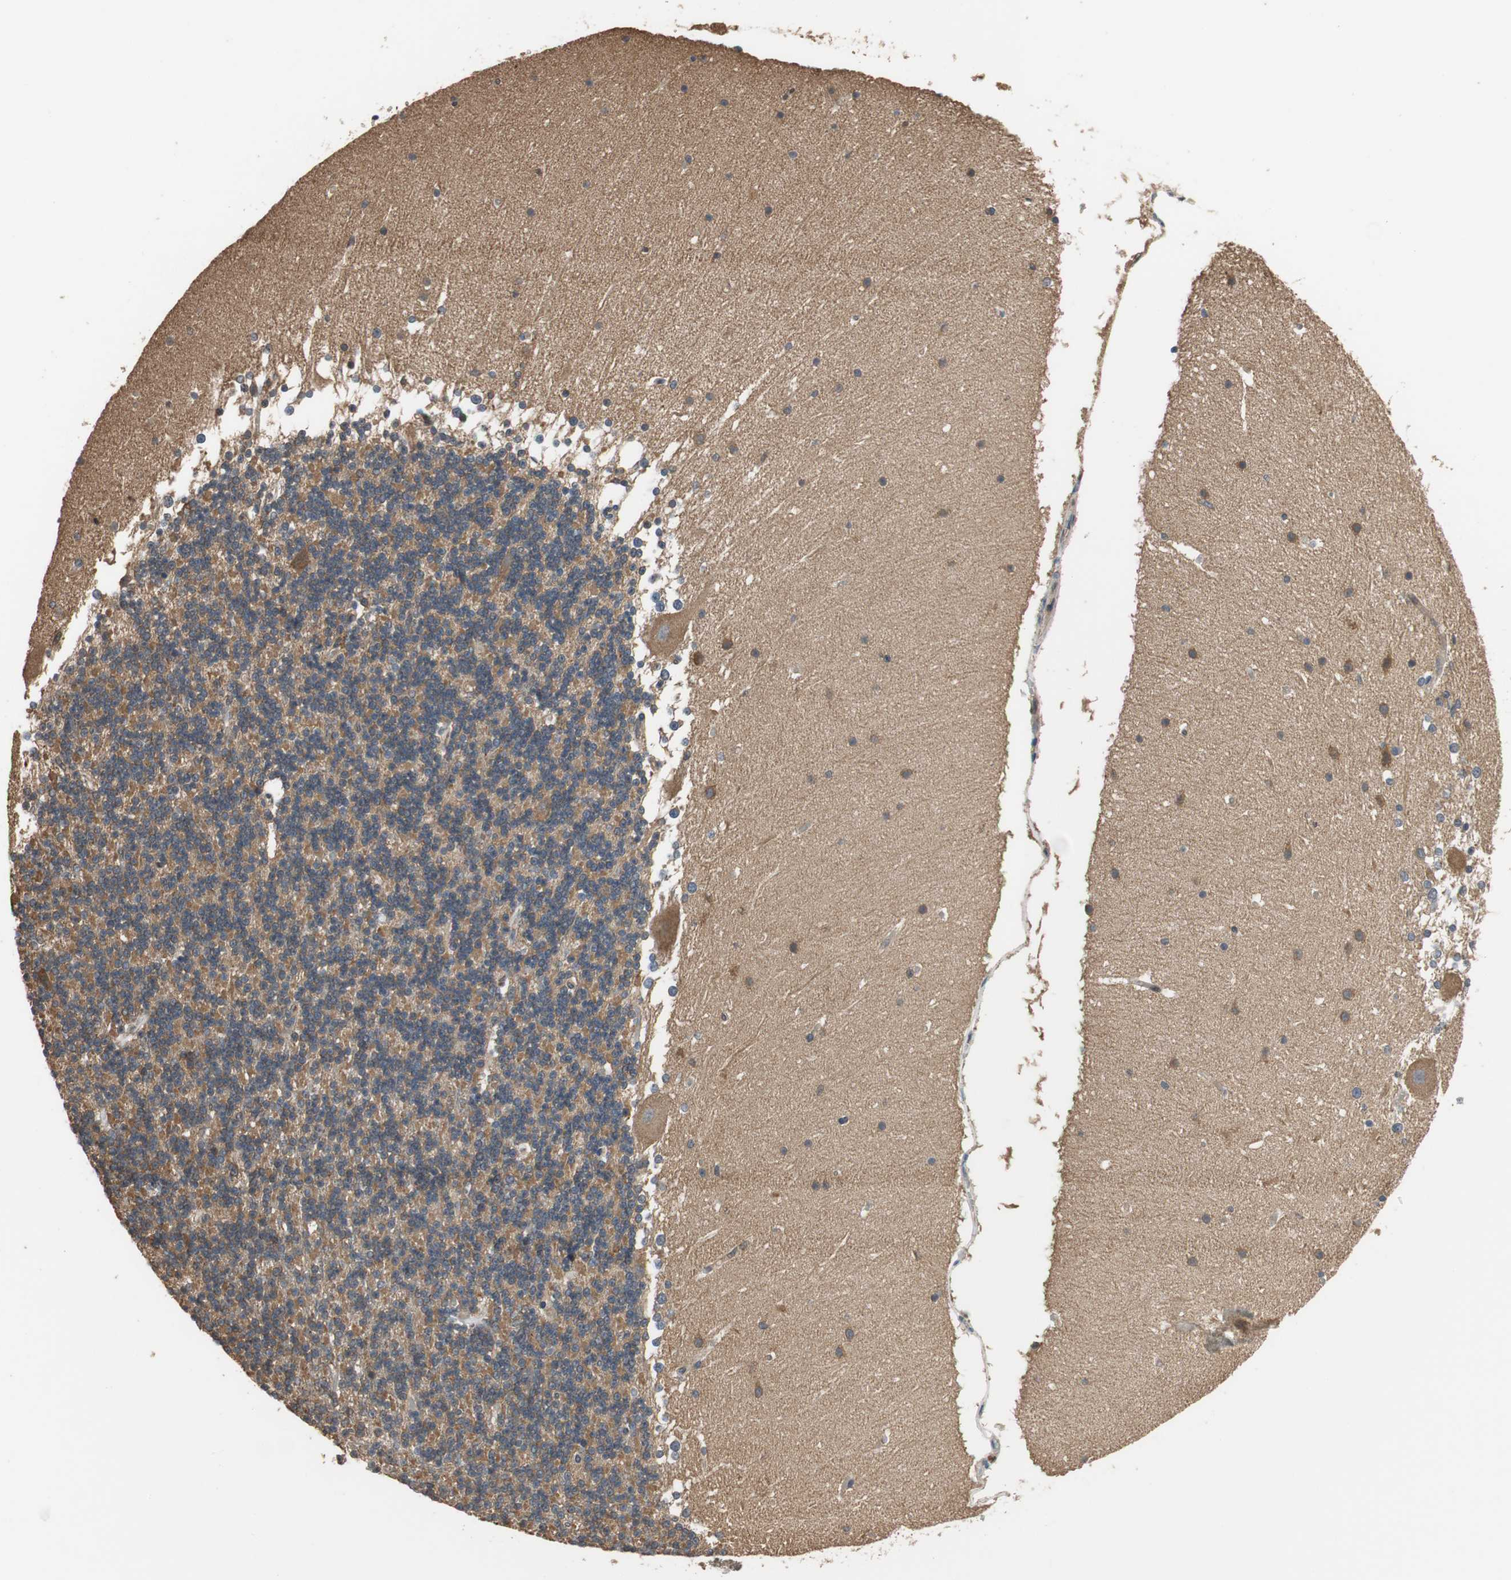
{"staining": {"intensity": "moderate", "quantity": ">75%", "location": "cytoplasmic/membranous"}, "tissue": "cerebellum", "cell_type": "Cells in granular layer", "image_type": "normal", "snomed": [{"axis": "morphology", "description": "Normal tissue, NOS"}, {"axis": "topography", "description": "Cerebellum"}], "caption": "Brown immunohistochemical staining in normal cerebellum shows moderate cytoplasmic/membranous expression in approximately >75% of cells in granular layer.", "gene": "MAP4K2", "patient": {"sex": "female", "age": 19}}